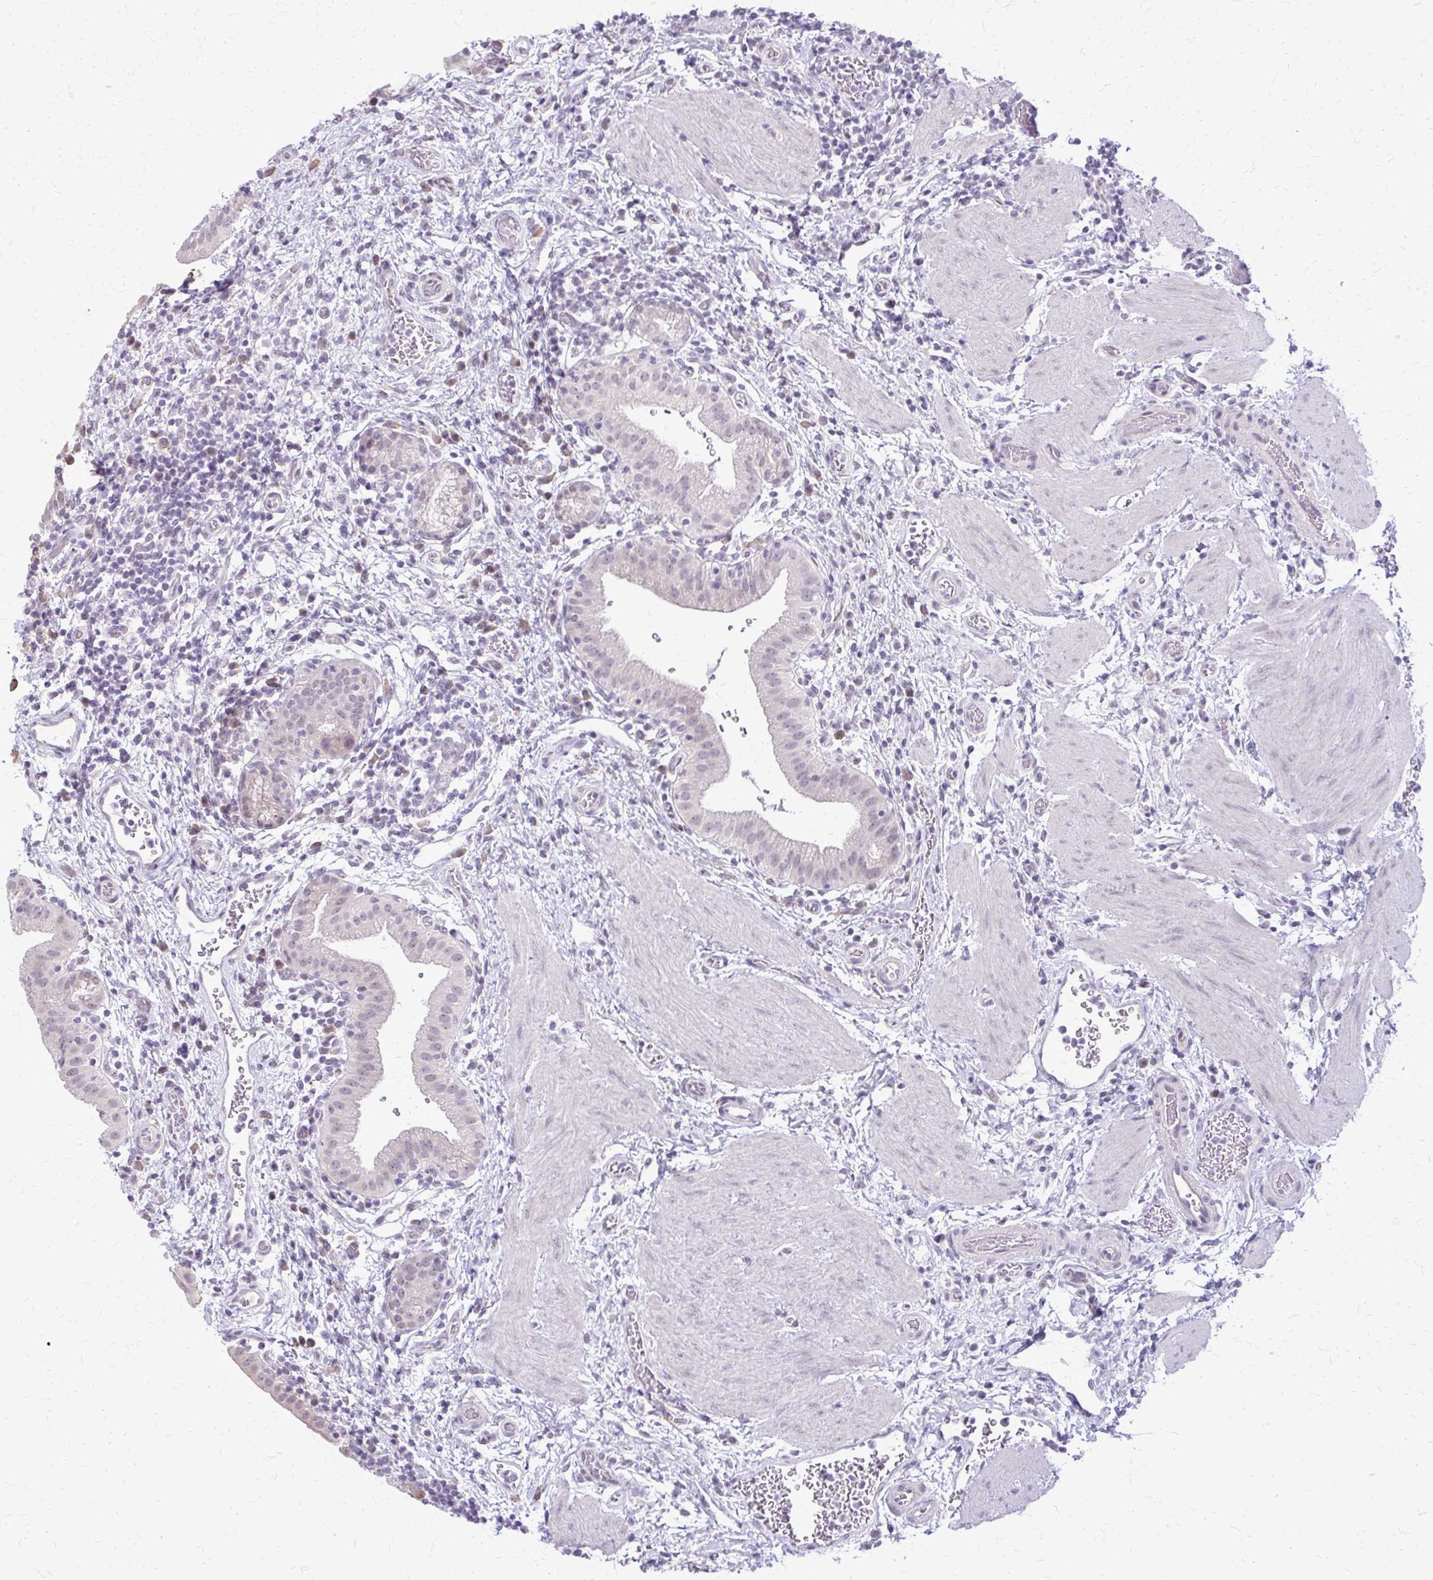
{"staining": {"intensity": "negative", "quantity": "none", "location": "none"}, "tissue": "gallbladder", "cell_type": "Glandular cells", "image_type": "normal", "snomed": [{"axis": "morphology", "description": "Normal tissue, NOS"}, {"axis": "topography", "description": "Gallbladder"}], "caption": "A photomicrograph of gallbladder stained for a protein shows no brown staining in glandular cells. The staining was performed using DAB to visualize the protein expression in brown, while the nuclei were stained in blue with hematoxylin (Magnification: 20x).", "gene": "PLCB1", "patient": {"sex": "male", "age": 26}}